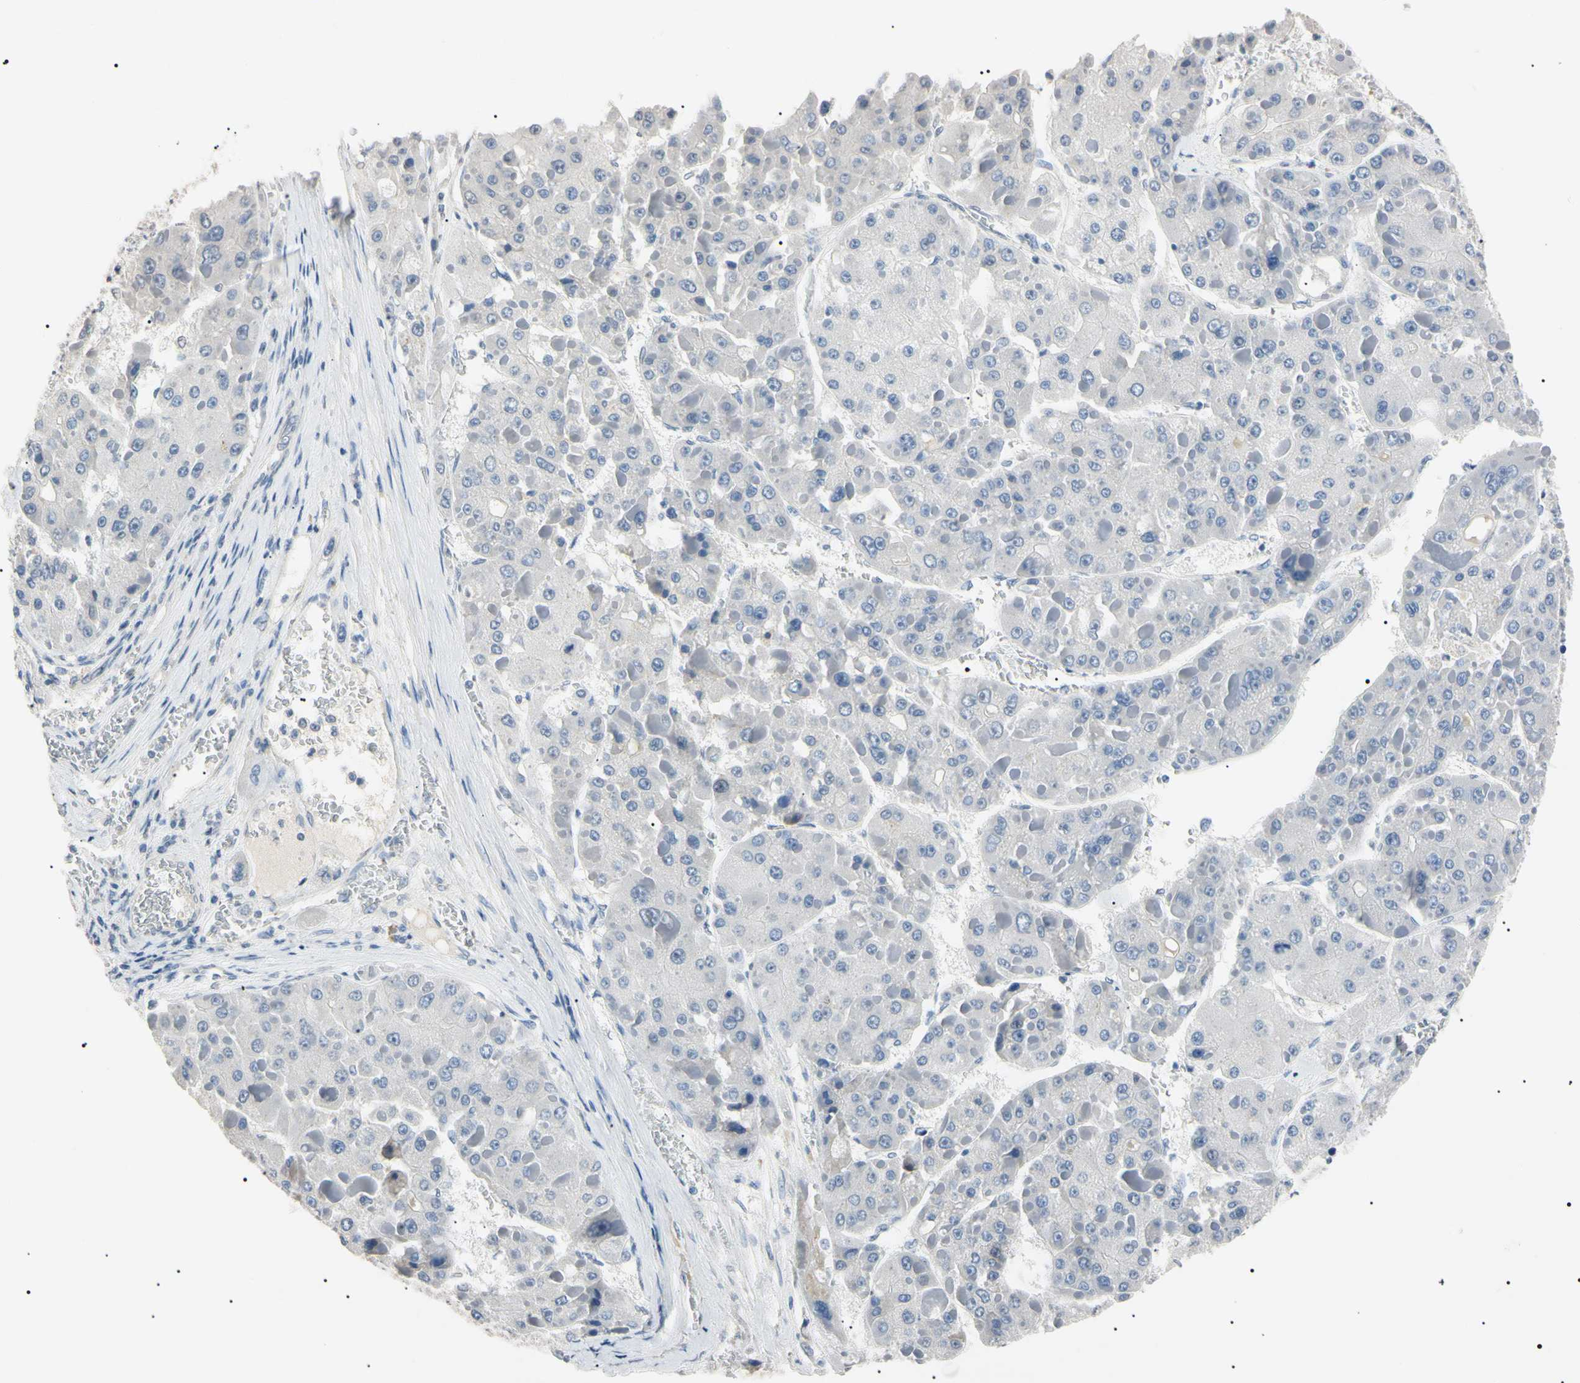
{"staining": {"intensity": "negative", "quantity": "none", "location": "none"}, "tissue": "liver cancer", "cell_type": "Tumor cells", "image_type": "cancer", "snomed": [{"axis": "morphology", "description": "Carcinoma, Hepatocellular, NOS"}, {"axis": "topography", "description": "Liver"}], "caption": "Photomicrograph shows no significant protein staining in tumor cells of hepatocellular carcinoma (liver).", "gene": "CGB3", "patient": {"sex": "female", "age": 73}}